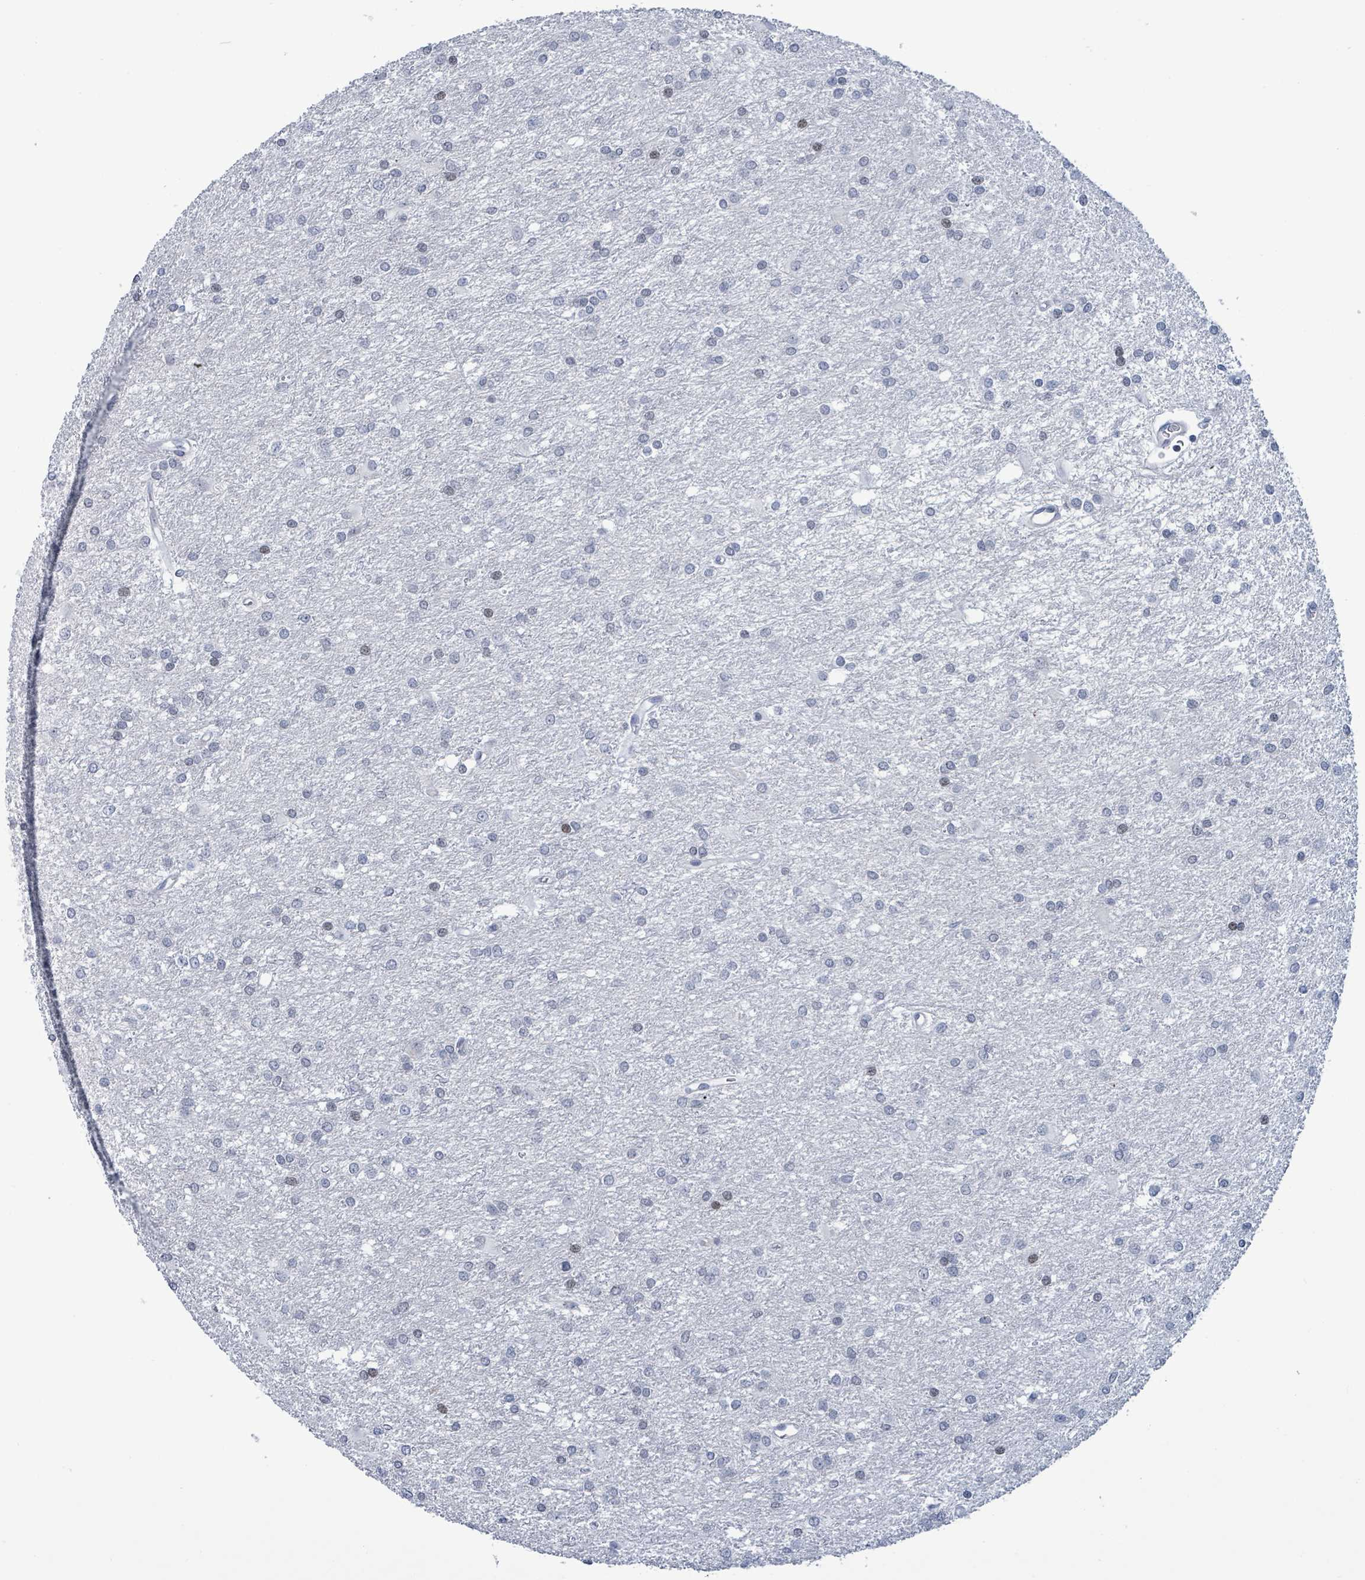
{"staining": {"intensity": "negative", "quantity": "none", "location": "none"}, "tissue": "glioma", "cell_type": "Tumor cells", "image_type": "cancer", "snomed": [{"axis": "morphology", "description": "Glioma, malignant, High grade"}, {"axis": "topography", "description": "Brain"}], "caption": "An immunohistochemistry (IHC) image of glioma is shown. There is no staining in tumor cells of glioma.", "gene": "NTN3", "patient": {"sex": "female", "age": 50}}